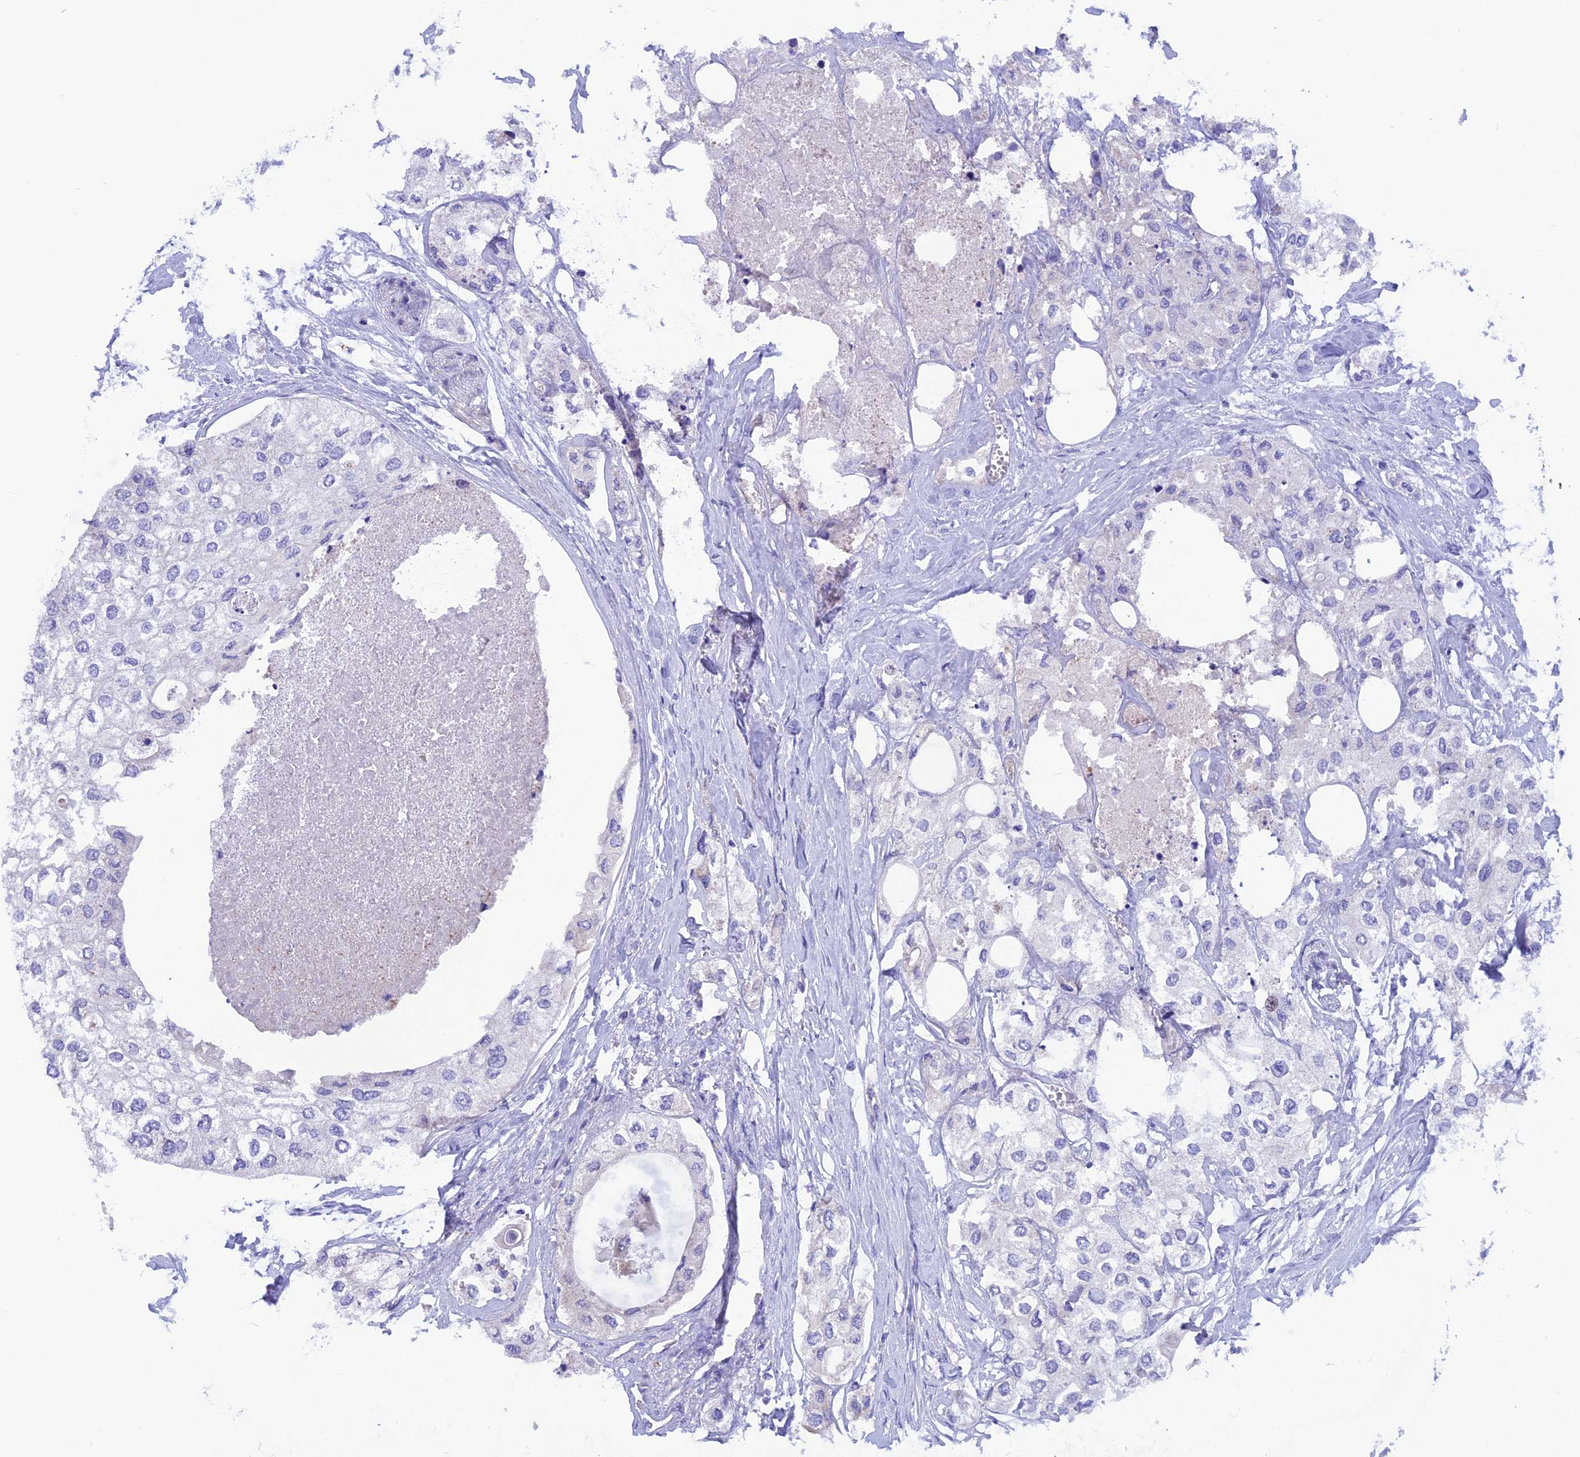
{"staining": {"intensity": "negative", "quantity": "none", "location": "none"}, "tissue": "urothelial cancer", "cell_type": "Tumor cells", "image_type": "cancer", "snomed": [{"axis": "morphology", "description": "Urothelial carcinoma, High grade"}, {"axis": "topography", "description": "Urinary bladder"}], "caption": "Urothelial cancer stained for a protein using immunohistochemistry (IHC) exhibits no positivity tumor cells.", "gene": "TMEM138", "patient": {"sex": "male", "age": 64}}